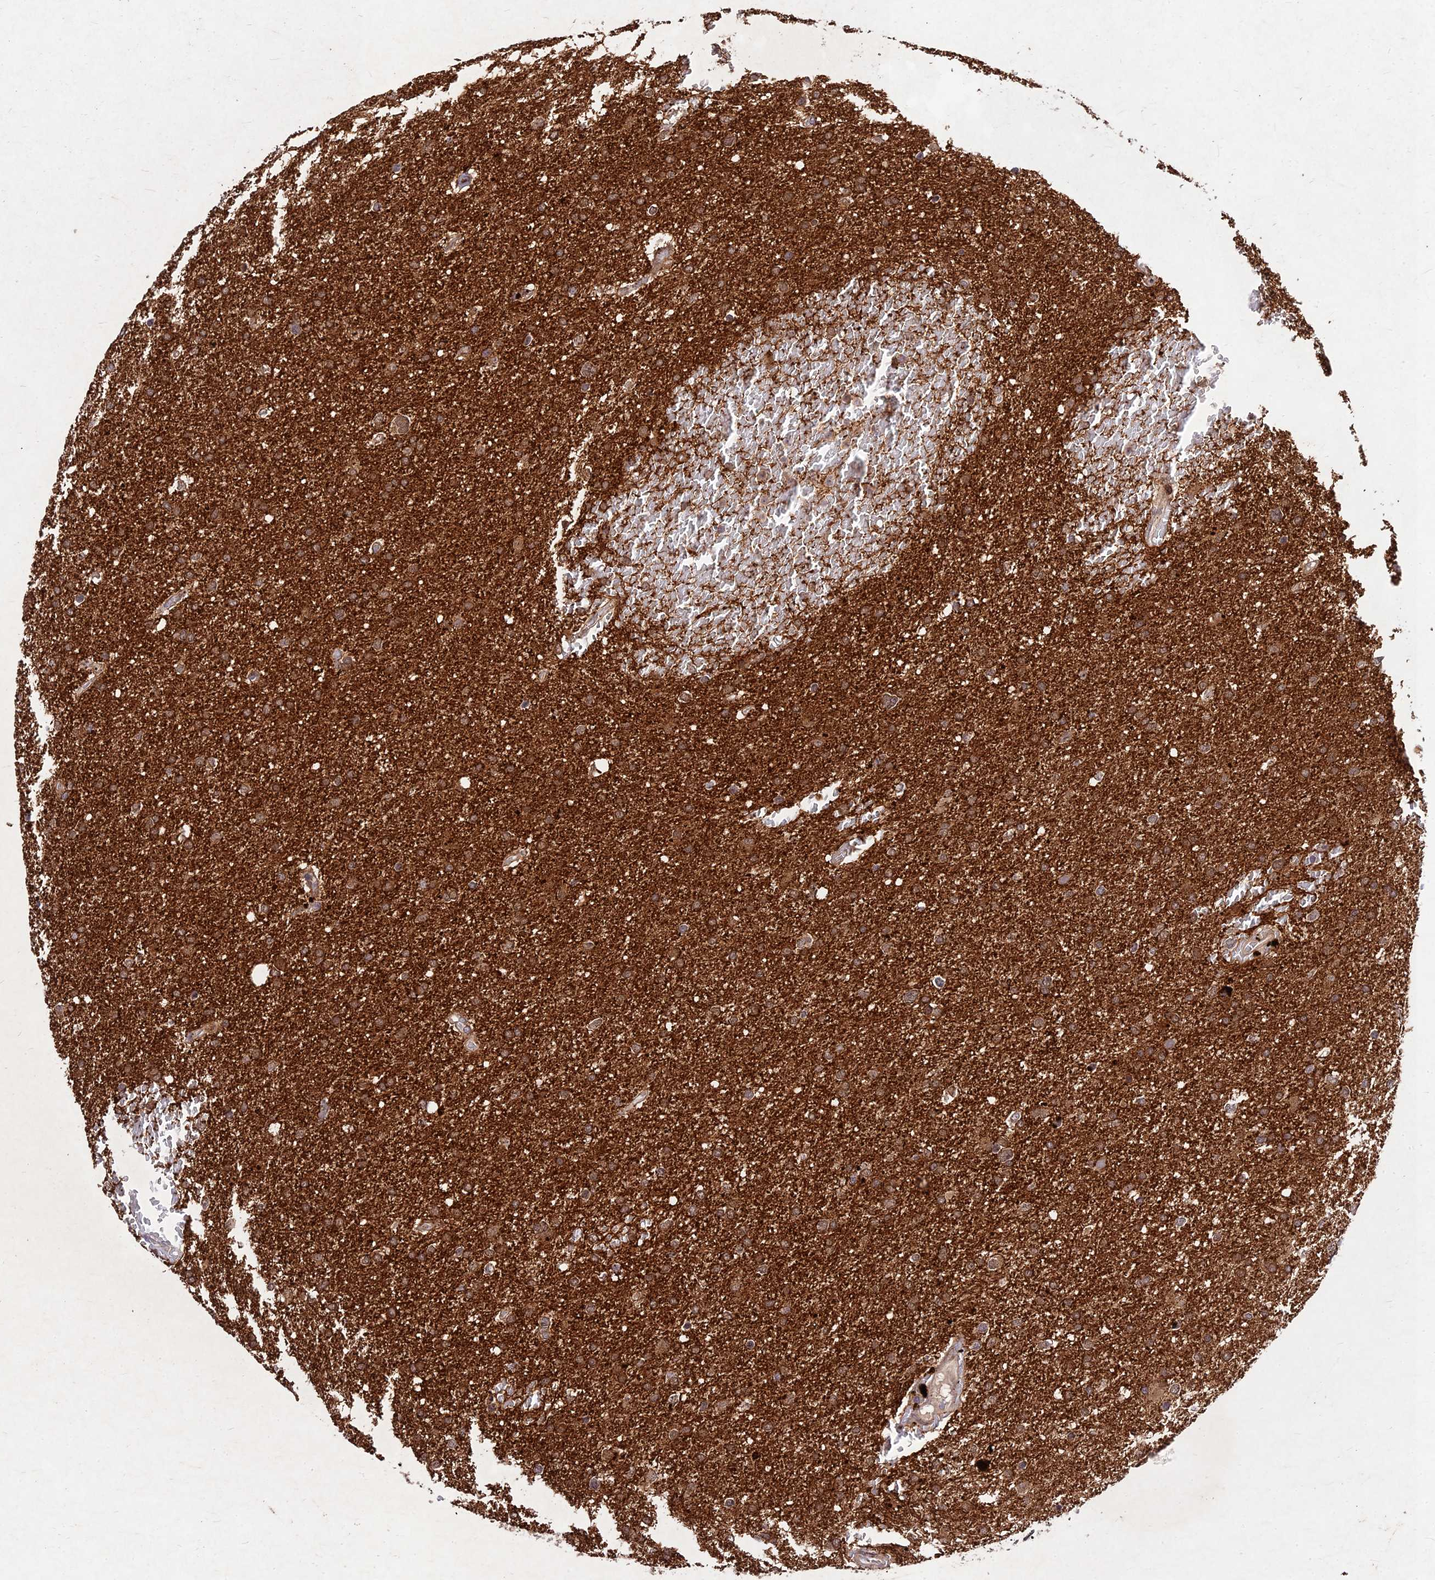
{"staining": {"intensity": "moderate", "quantity": ">75%", "location": "cytoplasmic/membranous"}, "tissue": "glioma", "cell_type": "Tumor cells", "image_type": "cancer", "snomed": [{"axis": "morphology", "description": "Glioma, malignant, High grade"}, {"axis": "topography", "description": "Cerebral cortex"}], "caption": "Brown immunohistochemical staining in human malignant glioma (high-grade) displays moderate cytoplasmic/membranous positivity in about >75% of tumor cells. (Stains: DAB in brown, nuclei in blue, Microscopy: brightfield microscopy at high magnification).", "gene": "MKKS", "patient": {"sex": "female", "age": 36}}